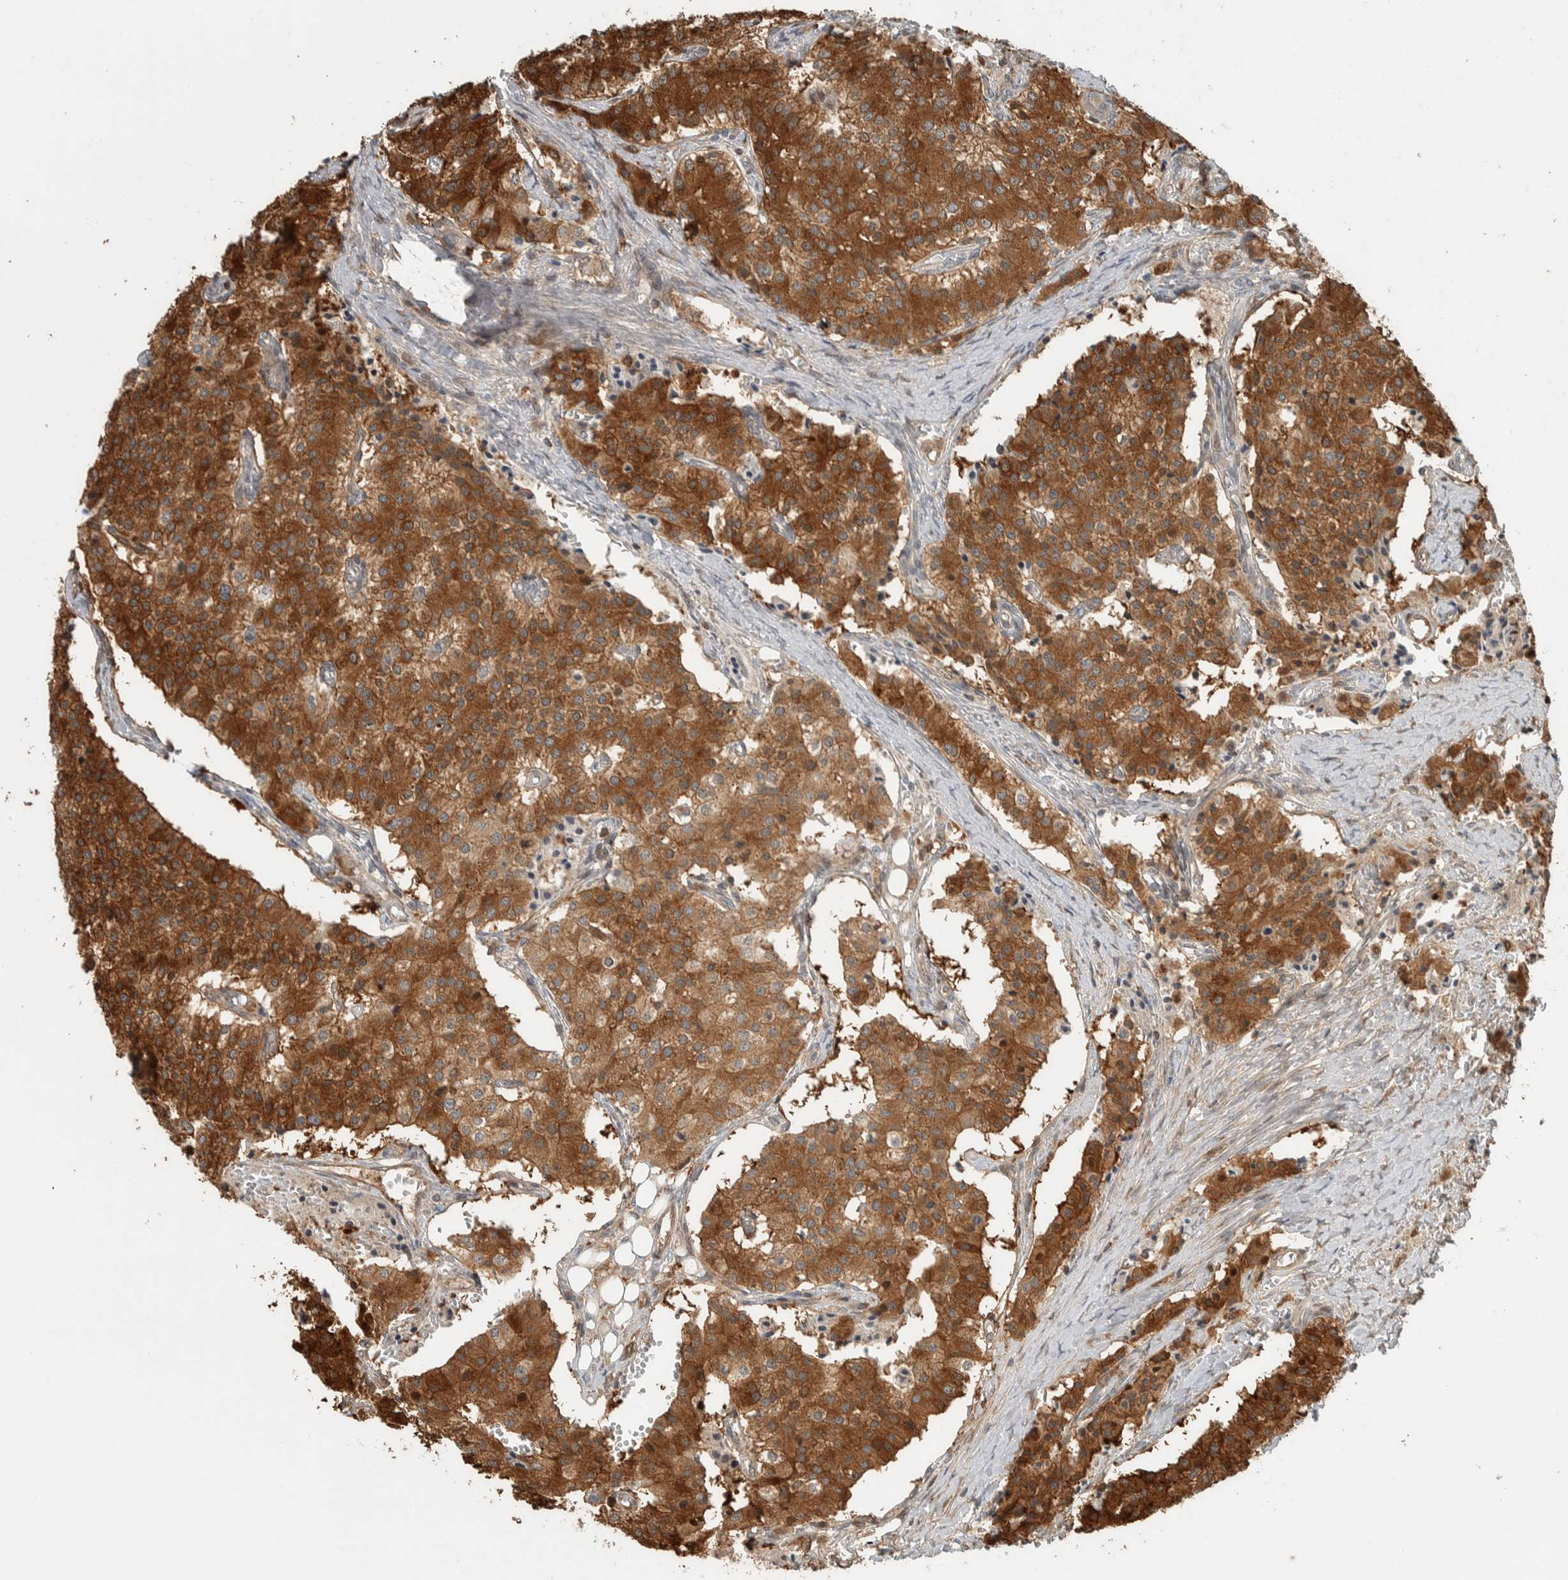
{"staining": {"intensity": "strong", "quantity": ">75%", "location": "cytoplasmic/membranous"}, "tissue": "carcinoid", "cell_type": "Tumor cells", "image_type": "cancer", "snomed": [{"axis": "morphology", "description": "Carcinoid, malignant, NOS"}, {"axis": "topography", "description": "Colon"}], "caption": "Brown immunohistochemical staining in carcinoid demonstrates strong cytoplasmic/membranous expression in about >75% of tumor cells. (Stains: DAB in brown, nuclei in blue, Microscopy: brightfield microscopy at high magnification).", "gene": "CNTROB", "patient": {"sex": "female", "age": 52}}